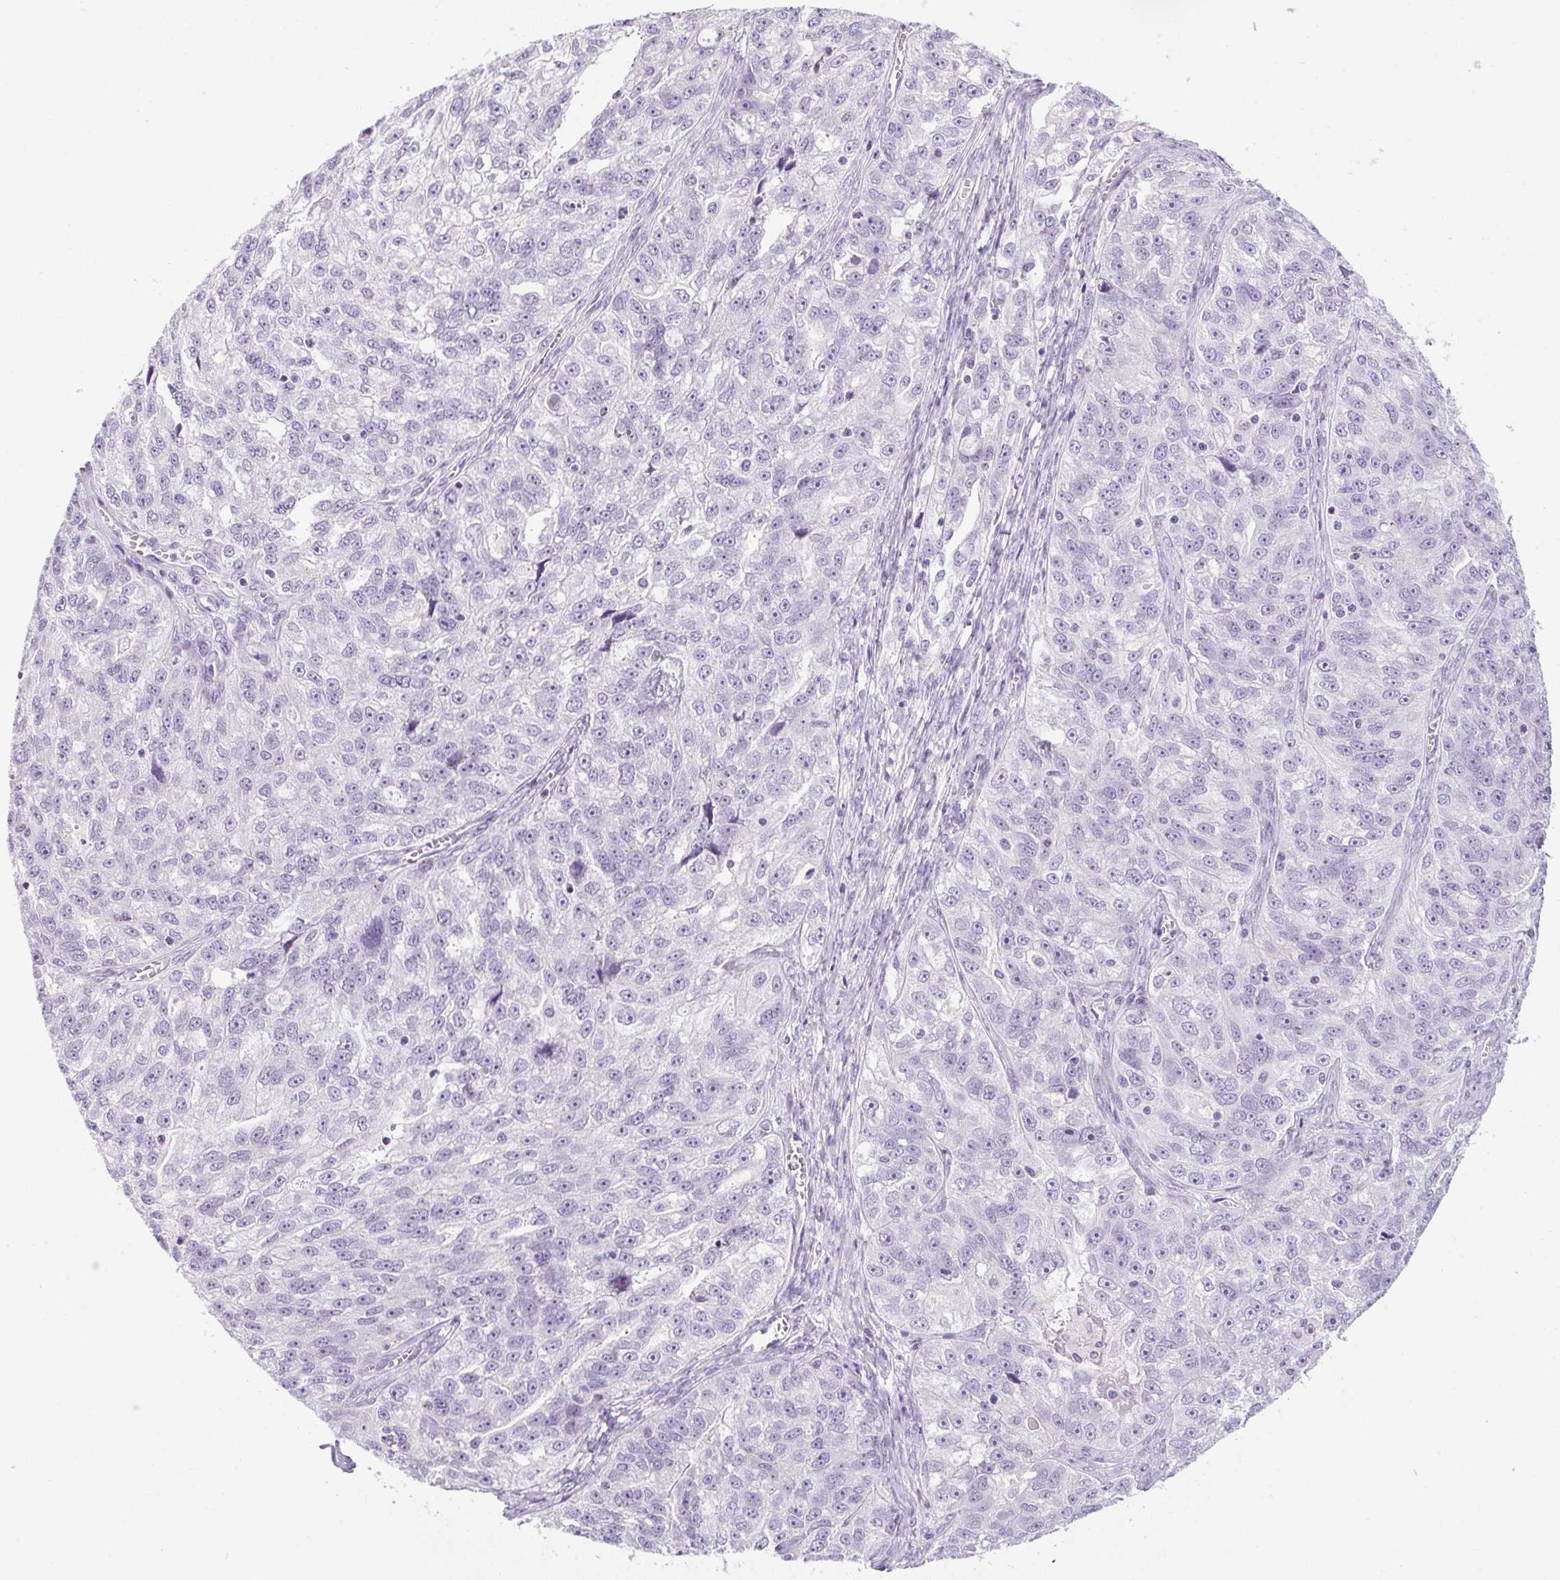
{"staining": {"intensity": "negative", "quantity": "none", "location": "none"}, "tissue": "ovarian cancer", "cell_type": "Tumor cells", "image_type": "cancer", "snomed": [{"axis": "morphology", "description": "Cystadenocarcinoma, serous, NOS"}, {"axis": "topography", "description": "Ovary"}], "caption": "There is no significant positivity in tumor cells of ovarian serous cystadenocarcinoma.", "gene": "TMEM88B", "patient": {"sex": "female", "age": 51}}